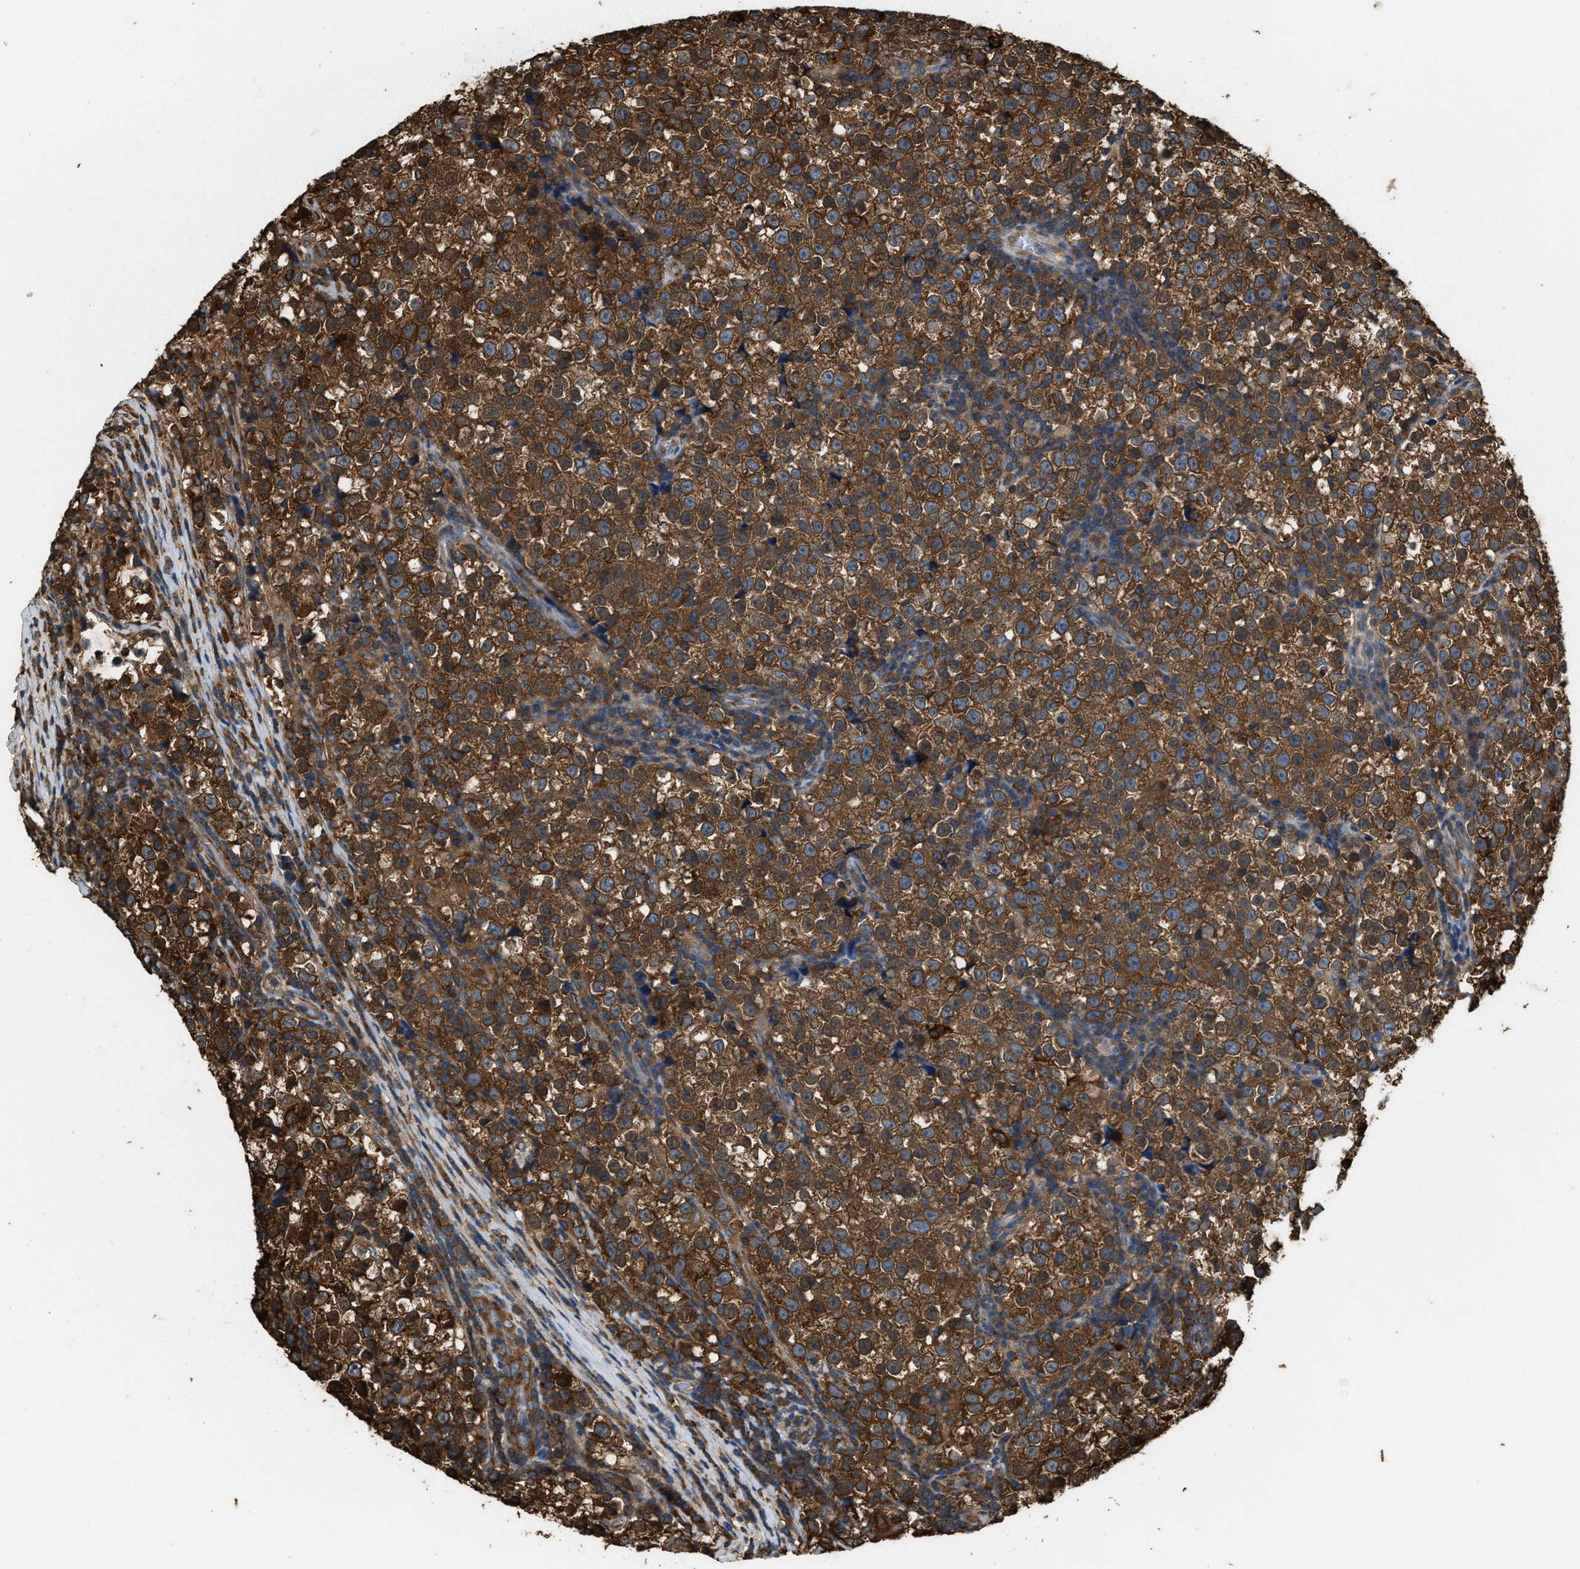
{"staining": {"intensity": "strong", "quantity": ">75%", "location": "cytoplasmic/membranous"}, "tissue": "testis cancer", "cell_type": "Tumor cells", "image_type": "cancer", "snomed": [{"axis": "morphology", "description": "Normal tissue, NOS"}, {"axis": "morphology", "description": "Seminoma, NOS"}, {"axis": "topography", "description": "Testis"}], "caption": "Seminoma (testis) stained for a protein displays strong cytoplasmic/membranous positivity in tumor cells. Nuclei are stained in blue.", "gene": "ATIC", "patient": {"sex": "male", "age": 43}}